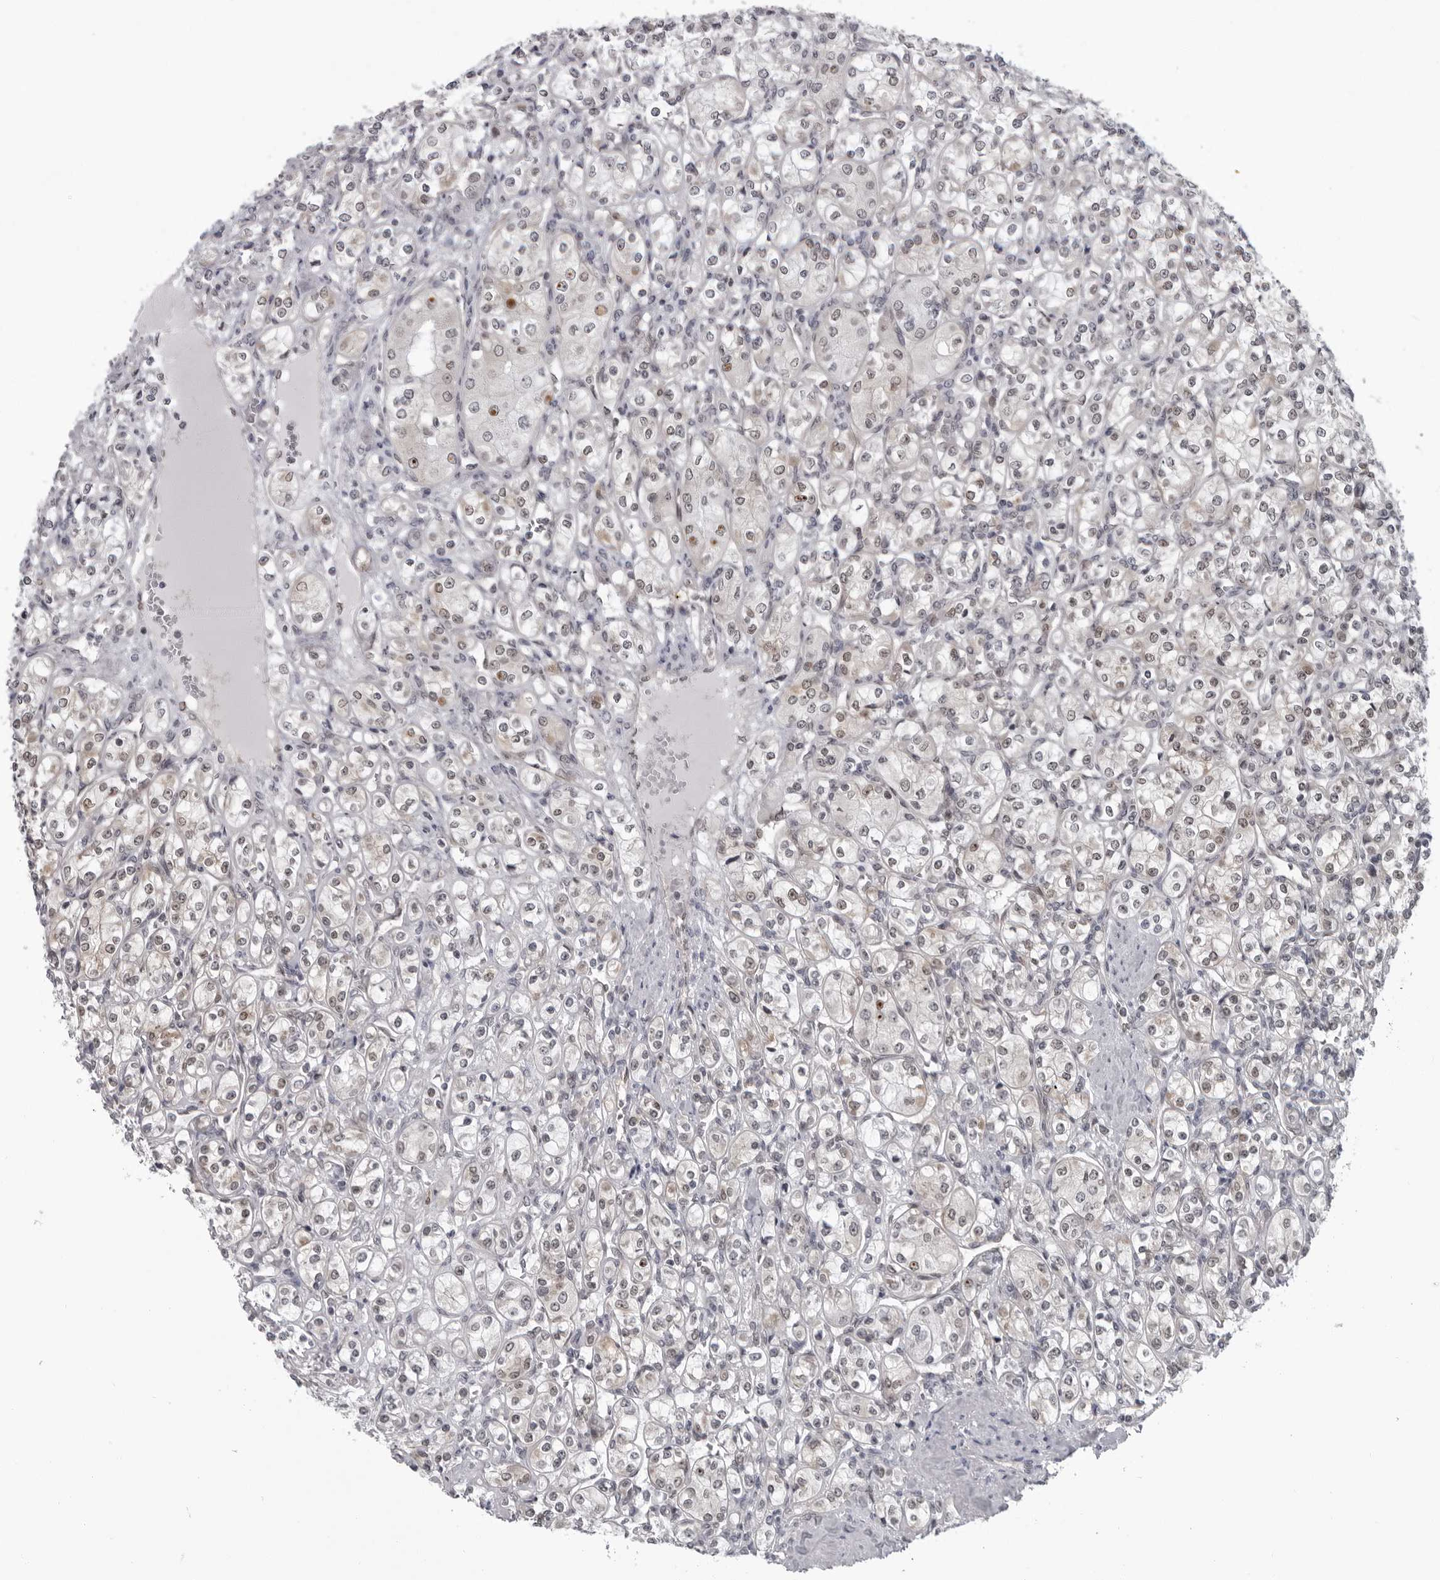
{"staining": {"intensity": "weak", "quantity": "25%-75%", "location": "nuclear"}, "tissue": "renal cancer", "cell_type": "Tumor cells", "image_type": "cancer", "snomed": [{"axis": "morphology", "description": "Adenocarcinoma, NOS"}, {"axis": "topography", "description": "Kidney"}], "caption": "A brown stain highlights weak nuclear expression of a protein in human adenocarcinoma (renal) tumor cells.", "gene": "MAPK12", "patient": {"sex": "male", "age": 77}}